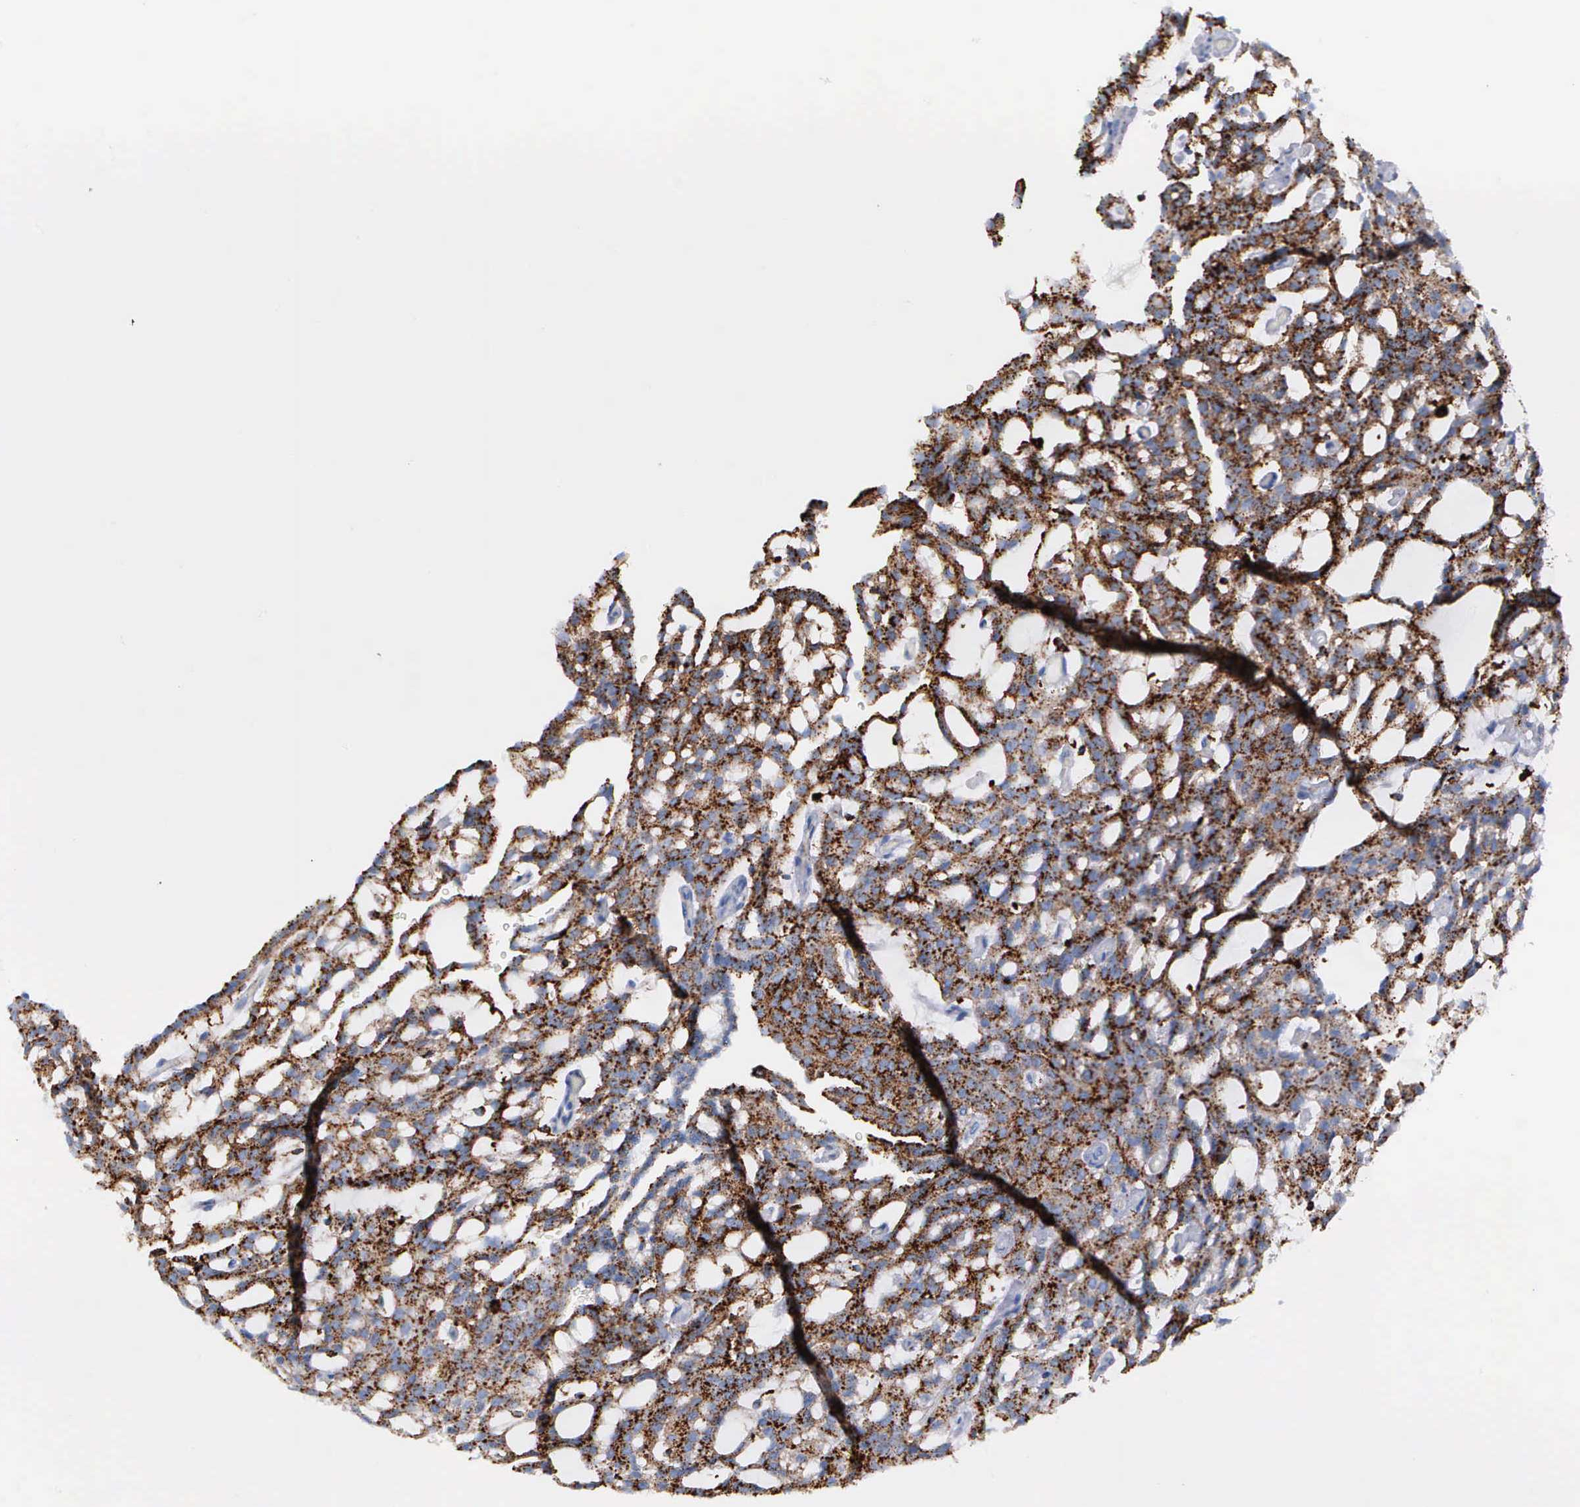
{"staining": {"intensity": "strong", "quantity": ">75%", "location": "cytoplasmic/membranous"}, "tissue": "renal cancer", "cell_type": "Tumor cells", "image_type": "cancer", "snomed": [{"axis": "morphology", "description": "Adenocarcinoma, NOS"}, {"axis": "topography", "description": "Kidney"}], "caption": "There is high levels of strong cytoplasmic/membranous expression in tumor cells of renal adenocarcinoma, as demonstrated by immunohistochemical staining (brown color).", "gene": "CTSH", "patient": {"sex": "male", "age": 63}}